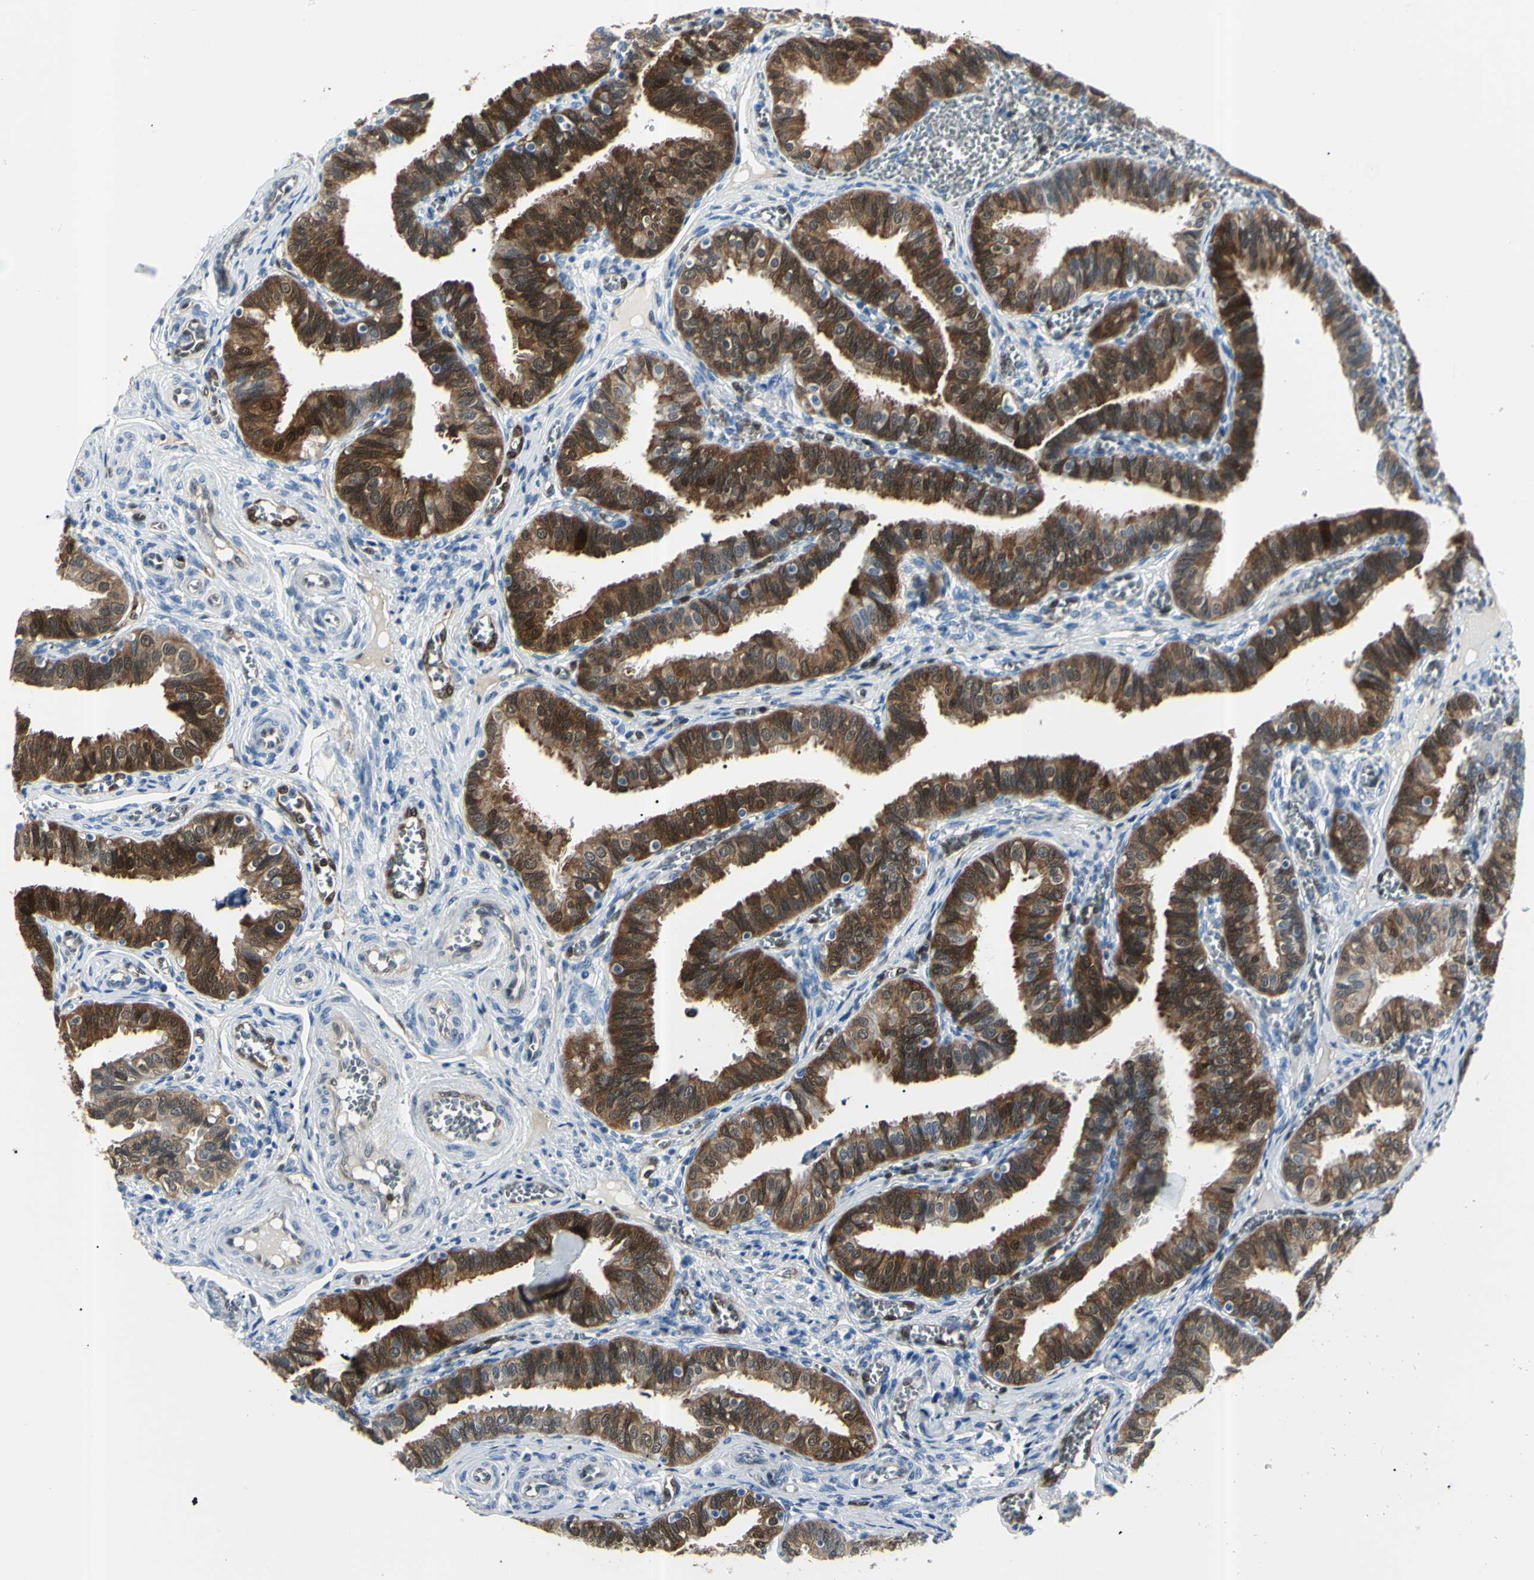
{"staining": {"intensity": "strong", "quantity": ">75%", "location": "cytoplasmic/membranous,nuclear"}, "tissue": "fallopian tube", "cell_type": "Glandular cells", "image_type": "normal", "snomed": [{"axis": "morphology", "description": "Normal tissue, NOS"}, {"axis": "topography", "description": "Fallopian tube"}], "caption": "Protein expression by immunohistochemistry shows strong cytoplasmic/membranous,nuclear staining in about >75% of glandular cells in benign fallopian tube.", "gene": "AKR1C3", "patient": {"sex": "female", "age": 46}}